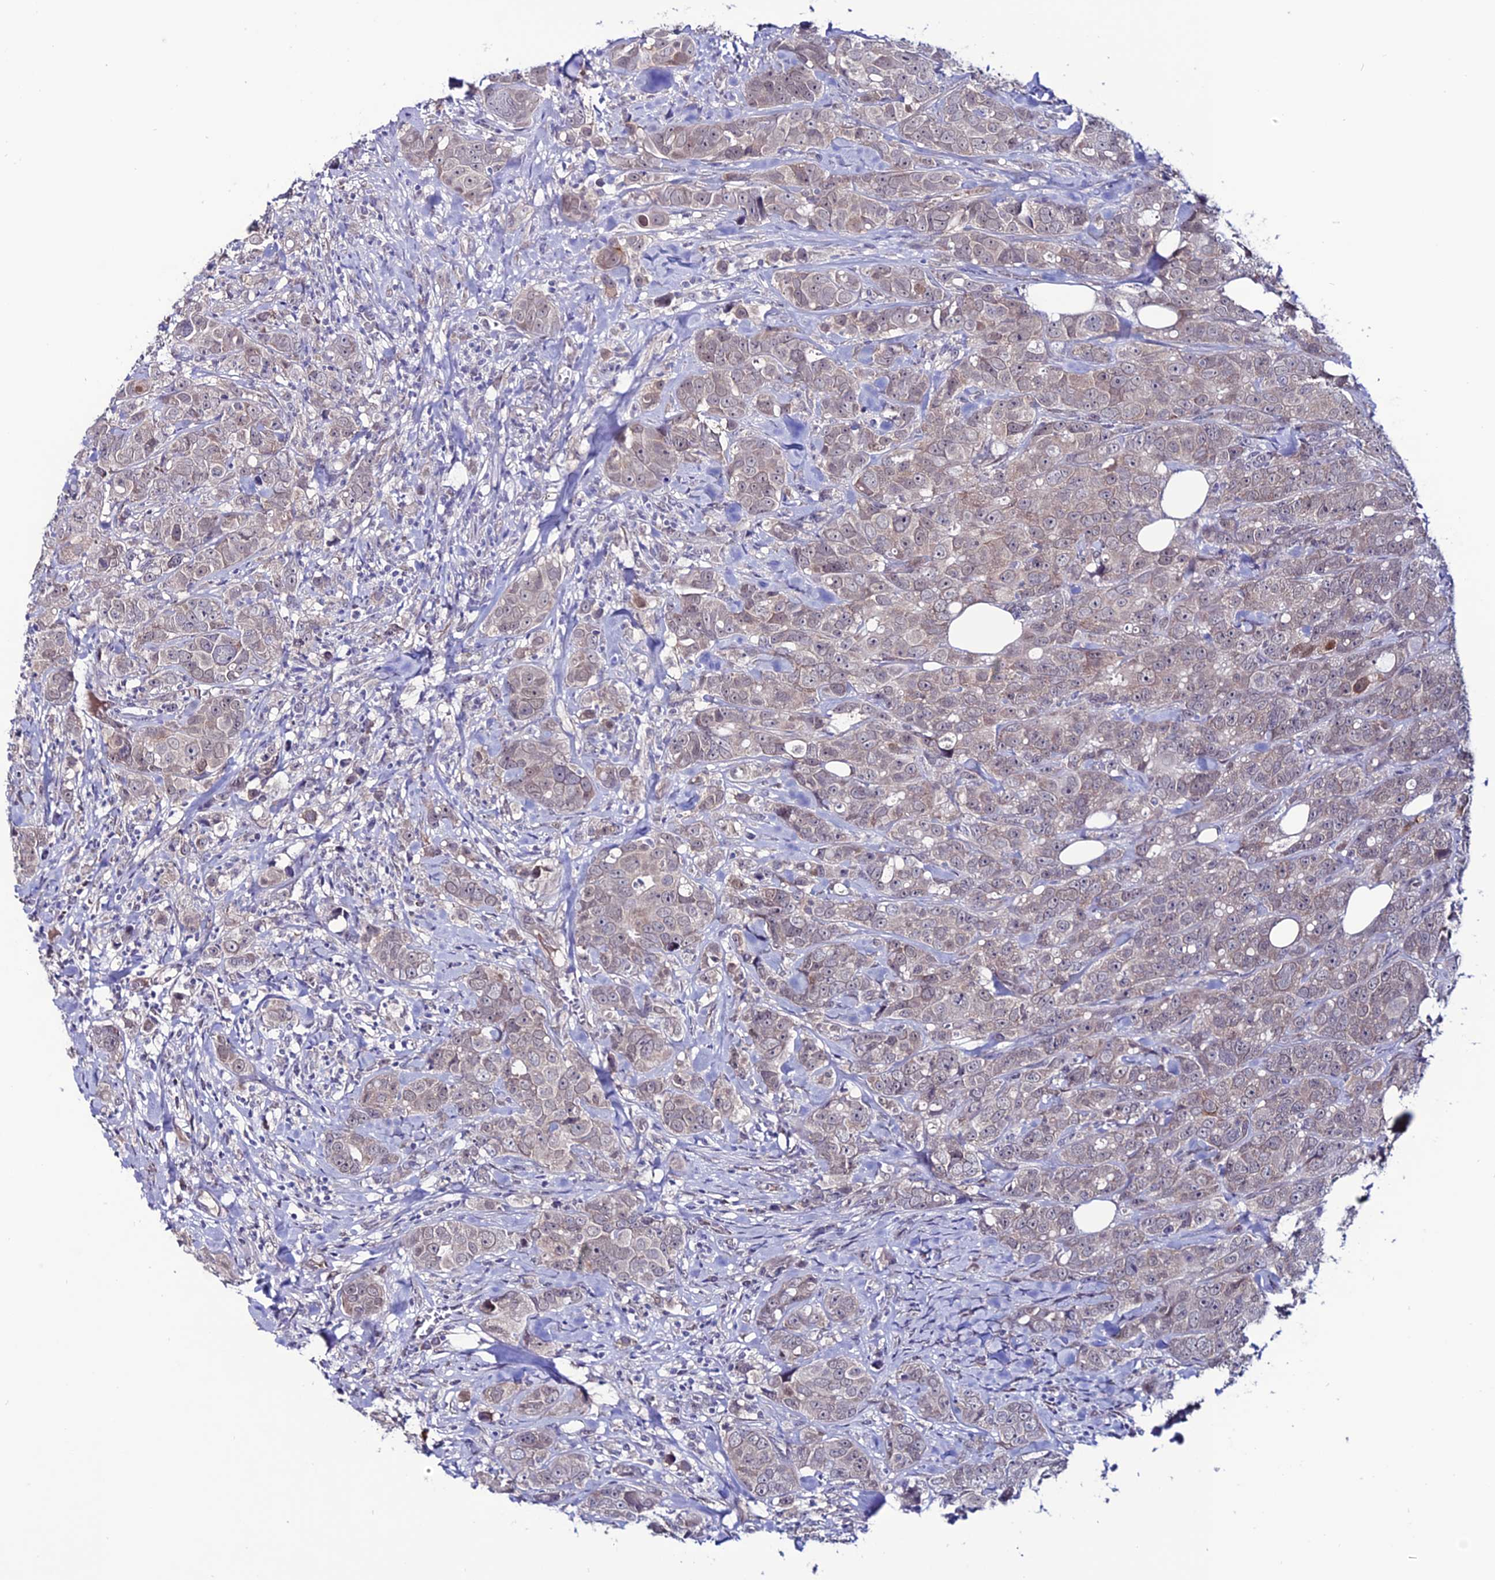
{"staining": {"intensity": "weak", "quantity": "<25%", "location": "cytoplasmic/membranous"}, "tissue": "breast cancer", "cell_type": "Tumor cells", "image_type": "cancer", "snomed": [{"axis": "morphology", "description": "Duct carcinoma"}, {"axis": "topography", "description": "Breast"}], "caption": "Protein analysis of invasive ductal carcinoma (breast) exhibits no significant expression in tumor cells.", "gene": "FZD8", "patient": {"sex": "female", "age": 43}}